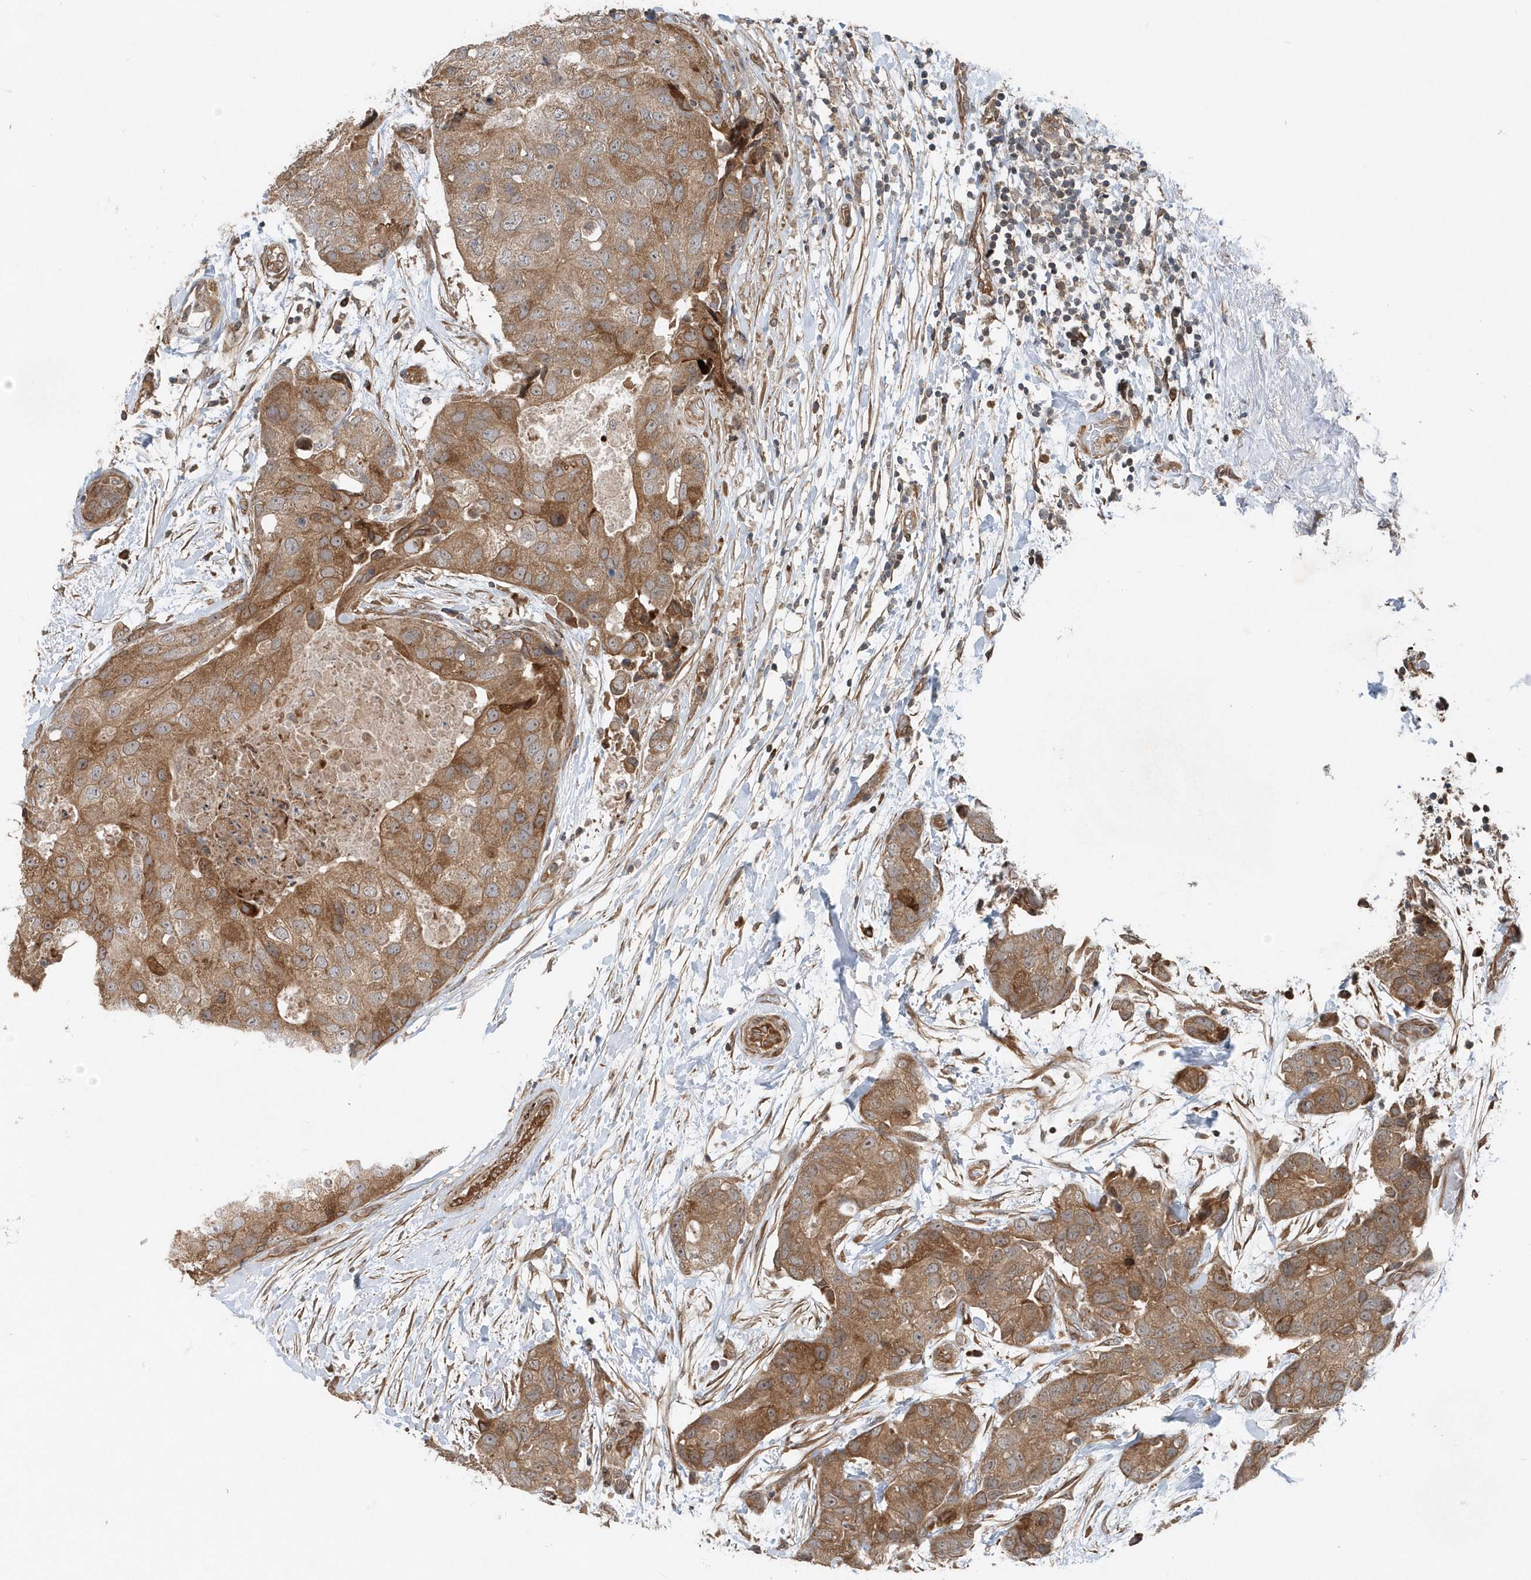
{"staining": {"intensity": "moderate", "quantity": ">75%", "location": "cytoplasmic/membranous"}, "tissue": "breast cancer", "cell_type": "Tumor cells", "image_type": "cancer", "snomed": [{"axis": "morphology", "description": "Duct carcinoma"}, {"axis": "topography", "description": "Breast"}], "caption": "Immunohistochemistry (DAB) staining of breast cancer exhibits moderate cytoplasmic/membranous protein positivity in about >75% of tumor cells. (DAB IHC with brightfield microscopy, high magnification).", "gene": "MCC", "patient": {"sex": "female", "age": 62}}